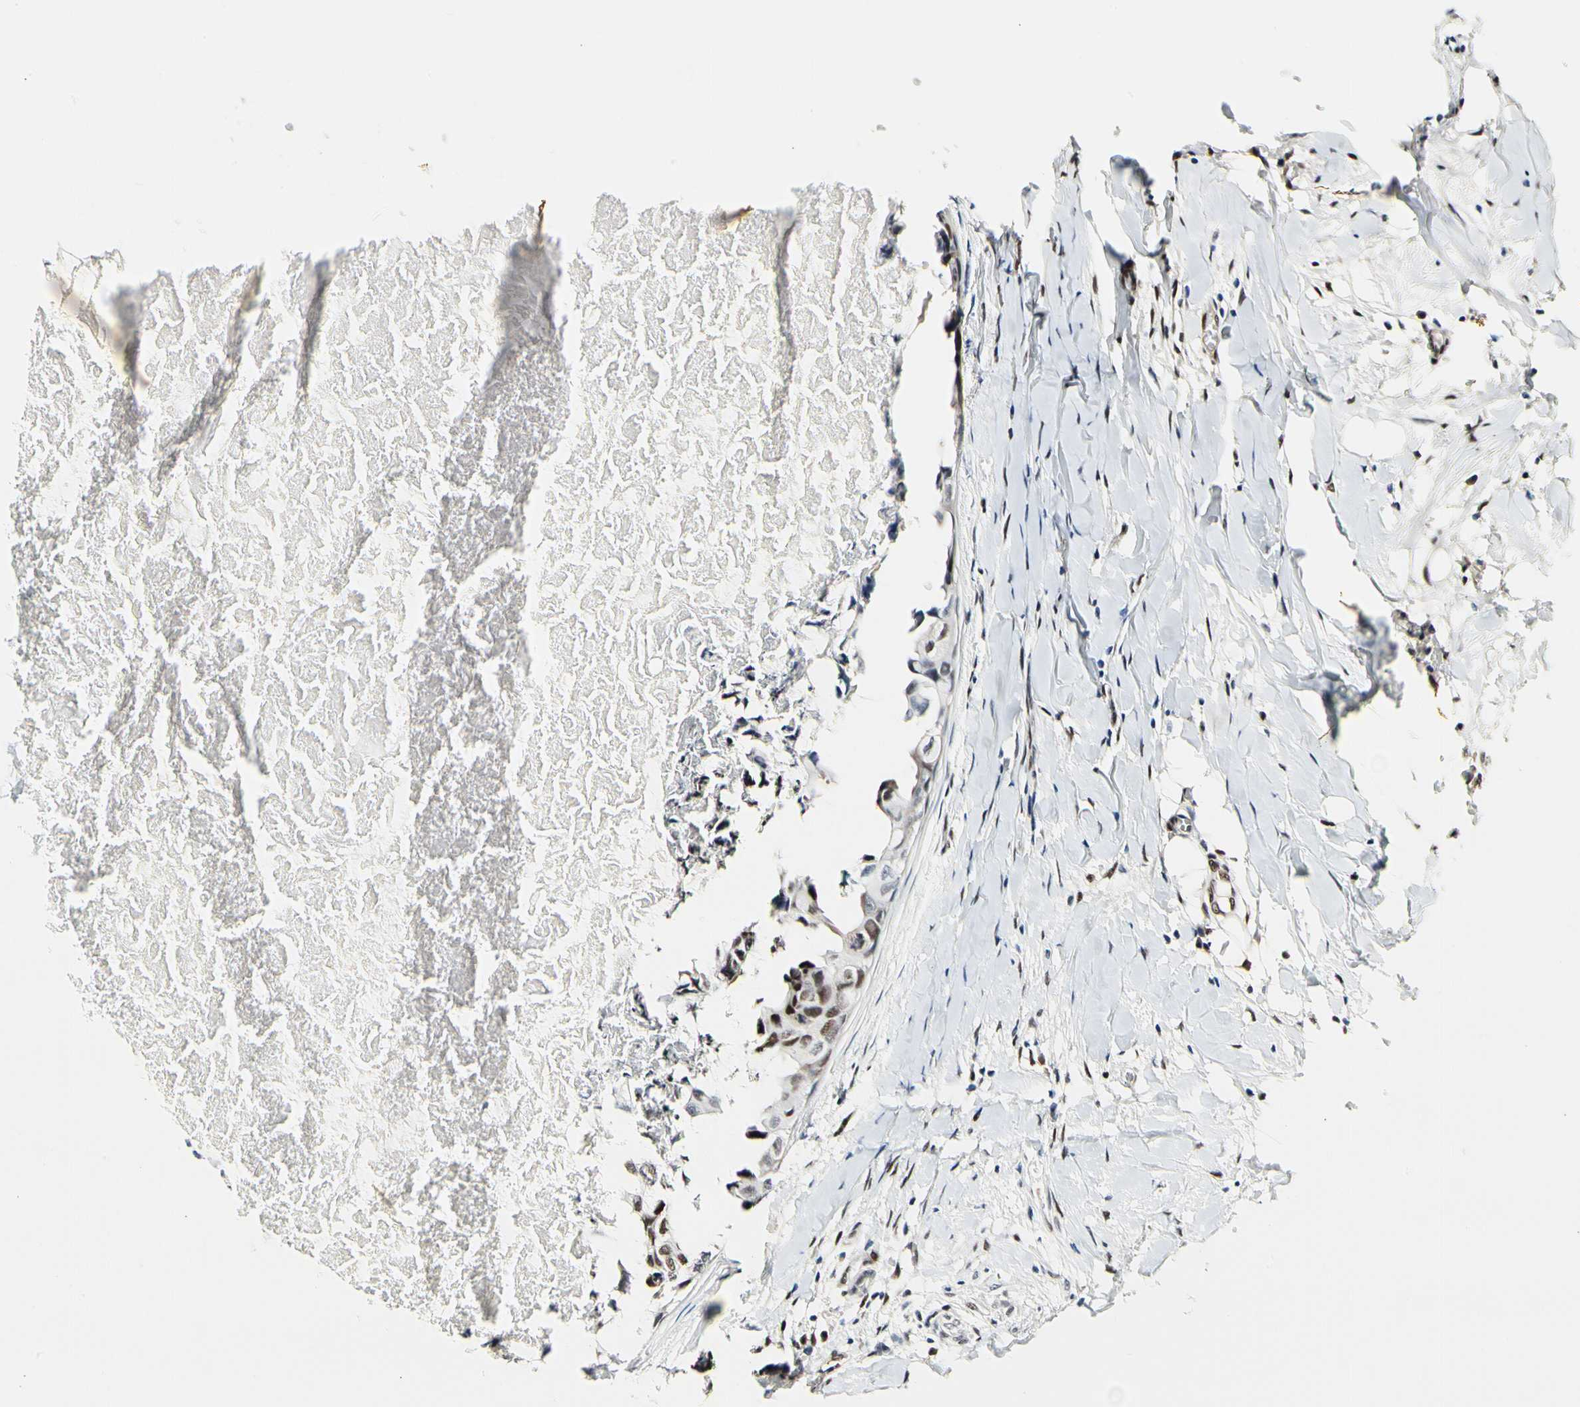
{"staining": {"intensity": "moderate", "quantity": "25%-75%", "location": "nuclear"}, "tissue": "breast cancer", "cell_type": "Tumor cells", "image_type": "cancer", "snomed": [{"axis": "morphology", "description": "Duct carcinoma"}, {"axis": "topography", "description": "Breast"}], "caption": "Moderate nuclear staining is identified in about 25%-75% of tumor cells in breast cancer (intraductal carcinoma). (DAB (3,3'-diaminobenzidine) IHC with brightfield microscopy, high magnification).", "gene": "NFIA", "patient": {"sex": "female", "age": 40}}